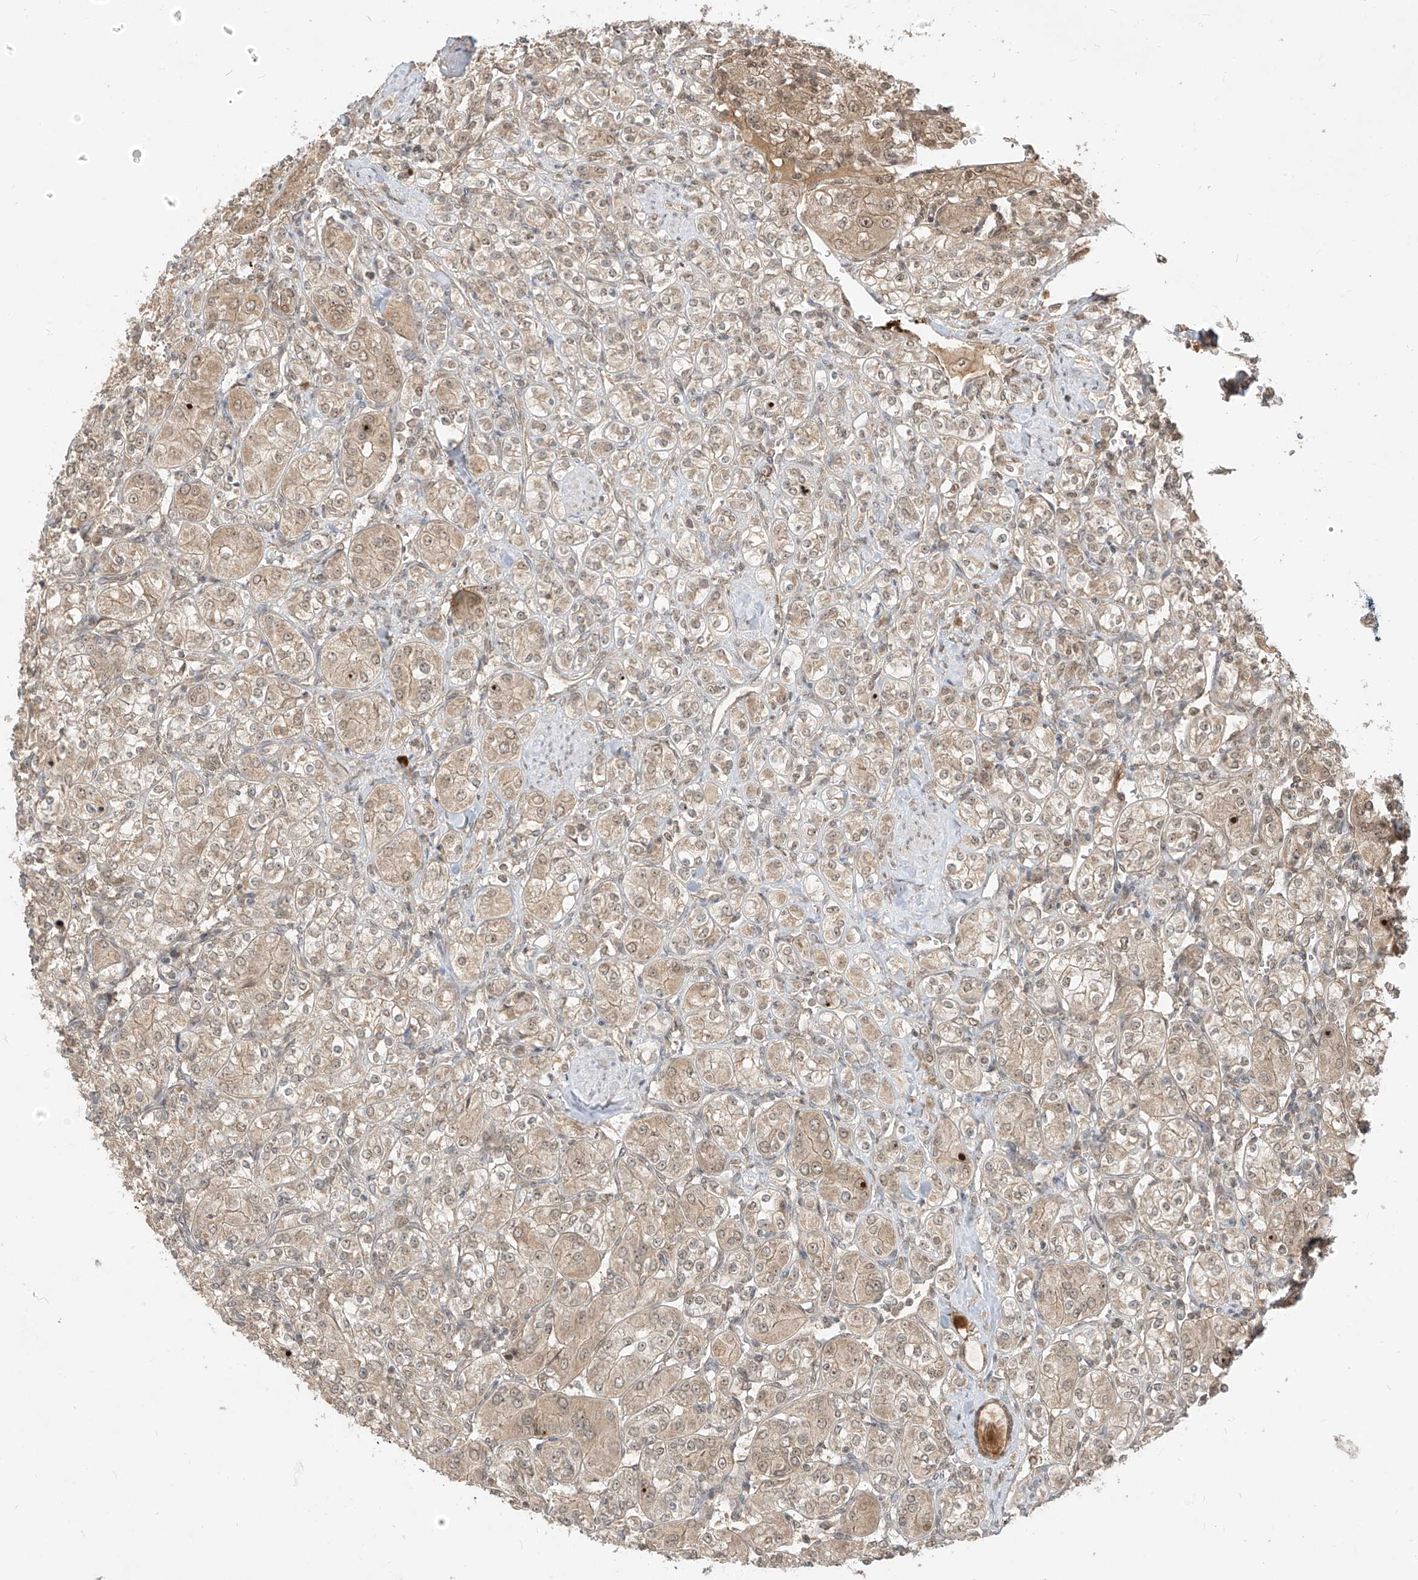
{"staining": {"intensity": "weak", "quantity": ">75%", "location": "cytoplasmic/membranous,nuclear"}, "tissue": "renal cancer", "cell_type": "Tumor cells", "image_type": "cancer", "snomed": [{"axis": "morphology", "description": "Adenocarcinoma, NOS"}, {"axis": "topography", "description": "Kidney"}], "caption": "Renal cancer (adenocarcinoma) was stained to show a protein in brown. There is low levels of weak cytoplasmic/membranous and nuclear positivity in approximately >75% of tumor cells.", "gene": "LCOR", "patient": {"sex": "male", "age": 77}}